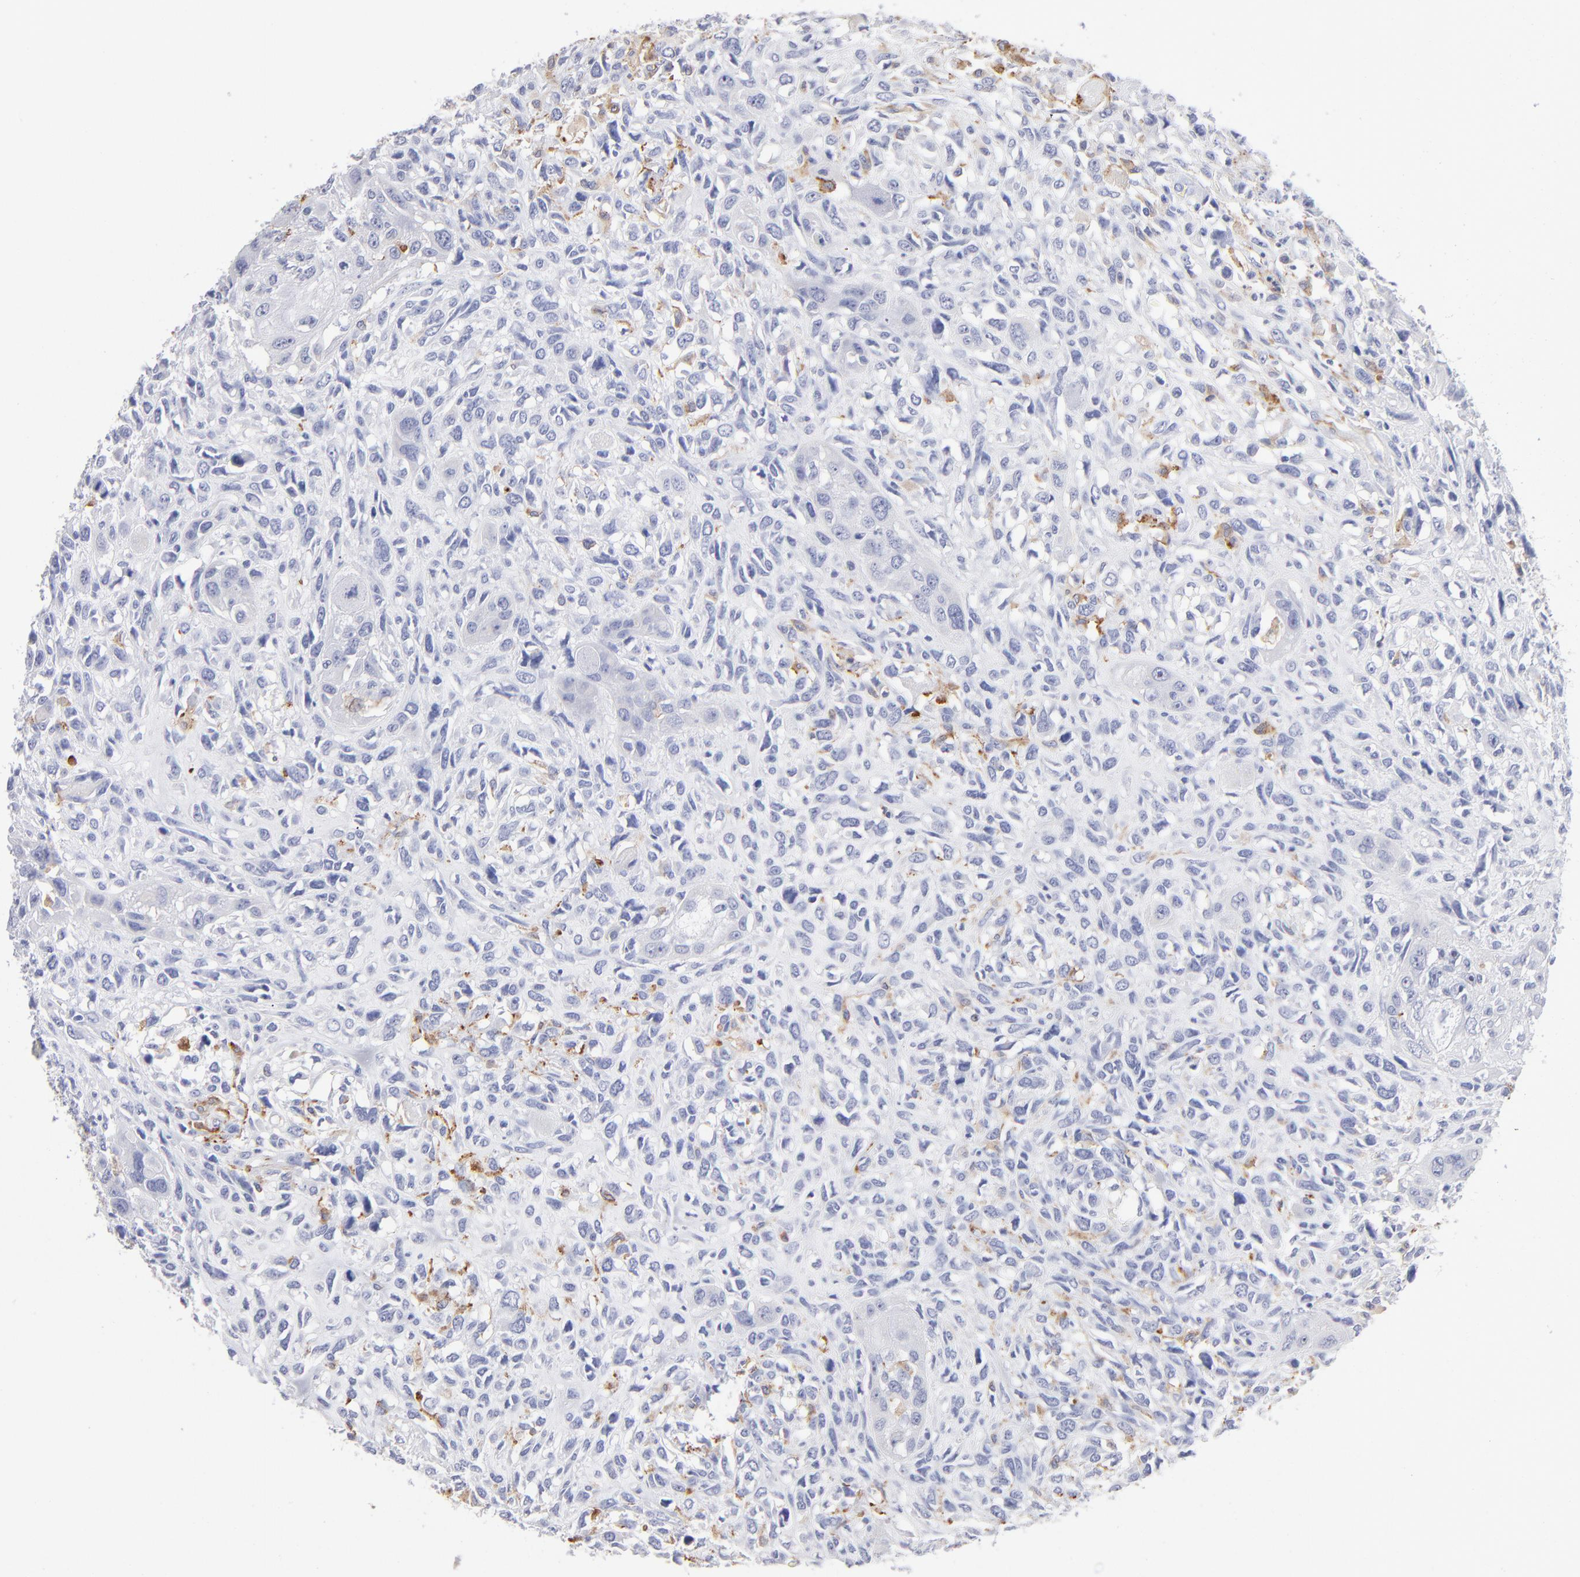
{"staining": {"intensity": "negative", "quantity": "none", "location": "none"}, "tissue": "head and neck cancer", "cell_type": "Tumor cells", "image_type": "cancer", "snomed": [{"axis": "morphology", "description": "Neoplasm, malignant, NOS"}, {"axis": "topography", "description": "Salivary gland"}, {"axis": "topography", "description": "Head-Neck"}], "caption": "This photomicrograph is of head and neck cancer stained with immunohistochemistry (IHC) to label a protein in brown with the nuclei are counter-stained blue. There is no staining in tumor cells. (DAB (3,3'-diaminobenzidine) IHC, high magnification).", "gene": "CD180", "patient": {"sex": "male", "age": 43}}